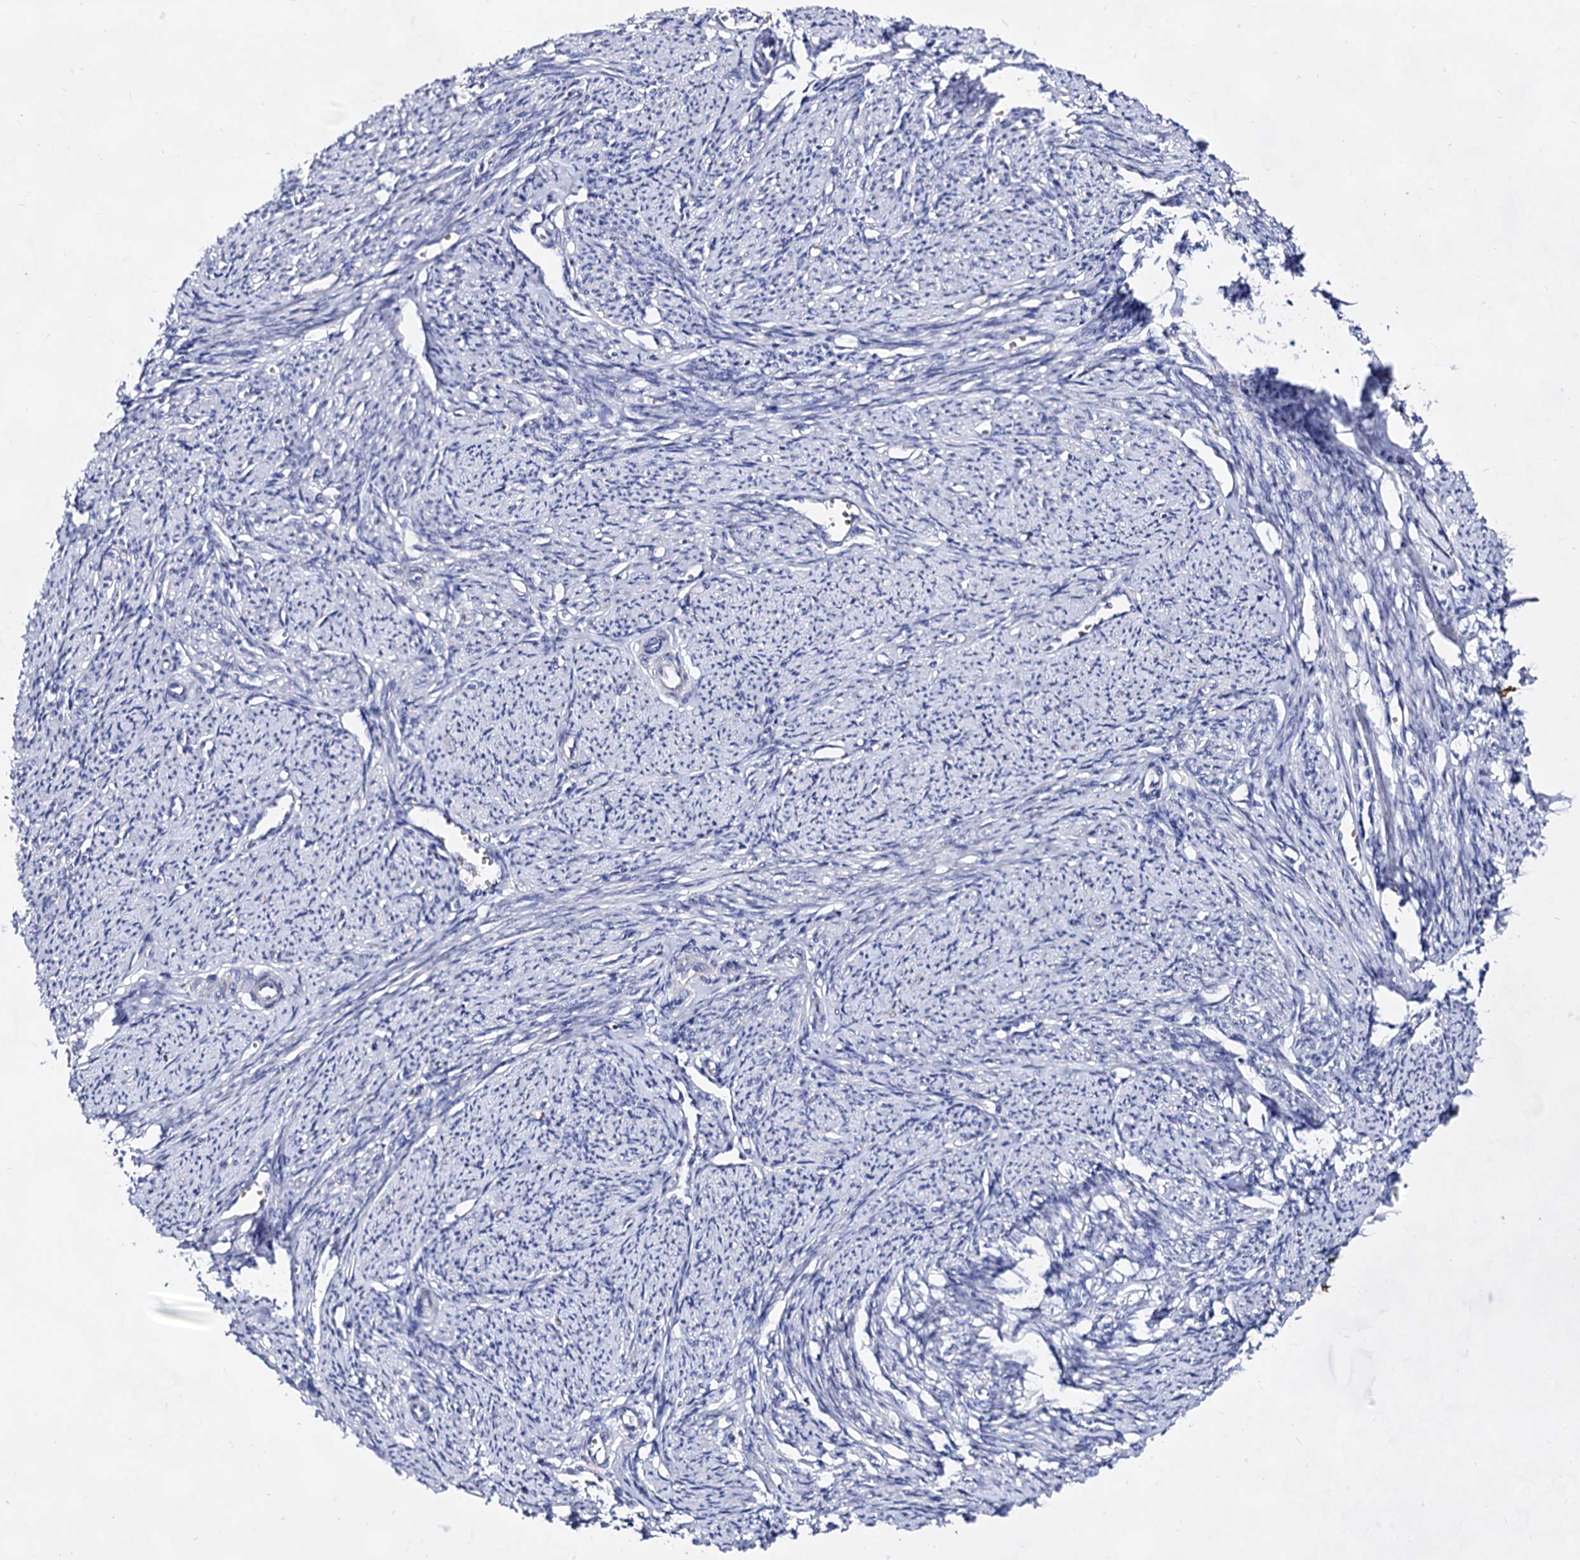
{"staining": {"intensity": "negative", "quantity": "none", "location": "none"}, "tissue": "smooth muscle", "cell_type": "Smooth muscle cells", "image_type": "normal", "snomed": [{"axis": "morphology", "description": "Normal tissue, NOS"}, {"axis": "topography", "description": "Smooth muscle"}, {"axis": "topography", "description": "Uterus"}], "caption": "The histopathology image exhibits no staining of smooth muscle cells in normal smooth muscle.", "gene": "PLIN1", "patient": {"sex": "female", "age": 59}}